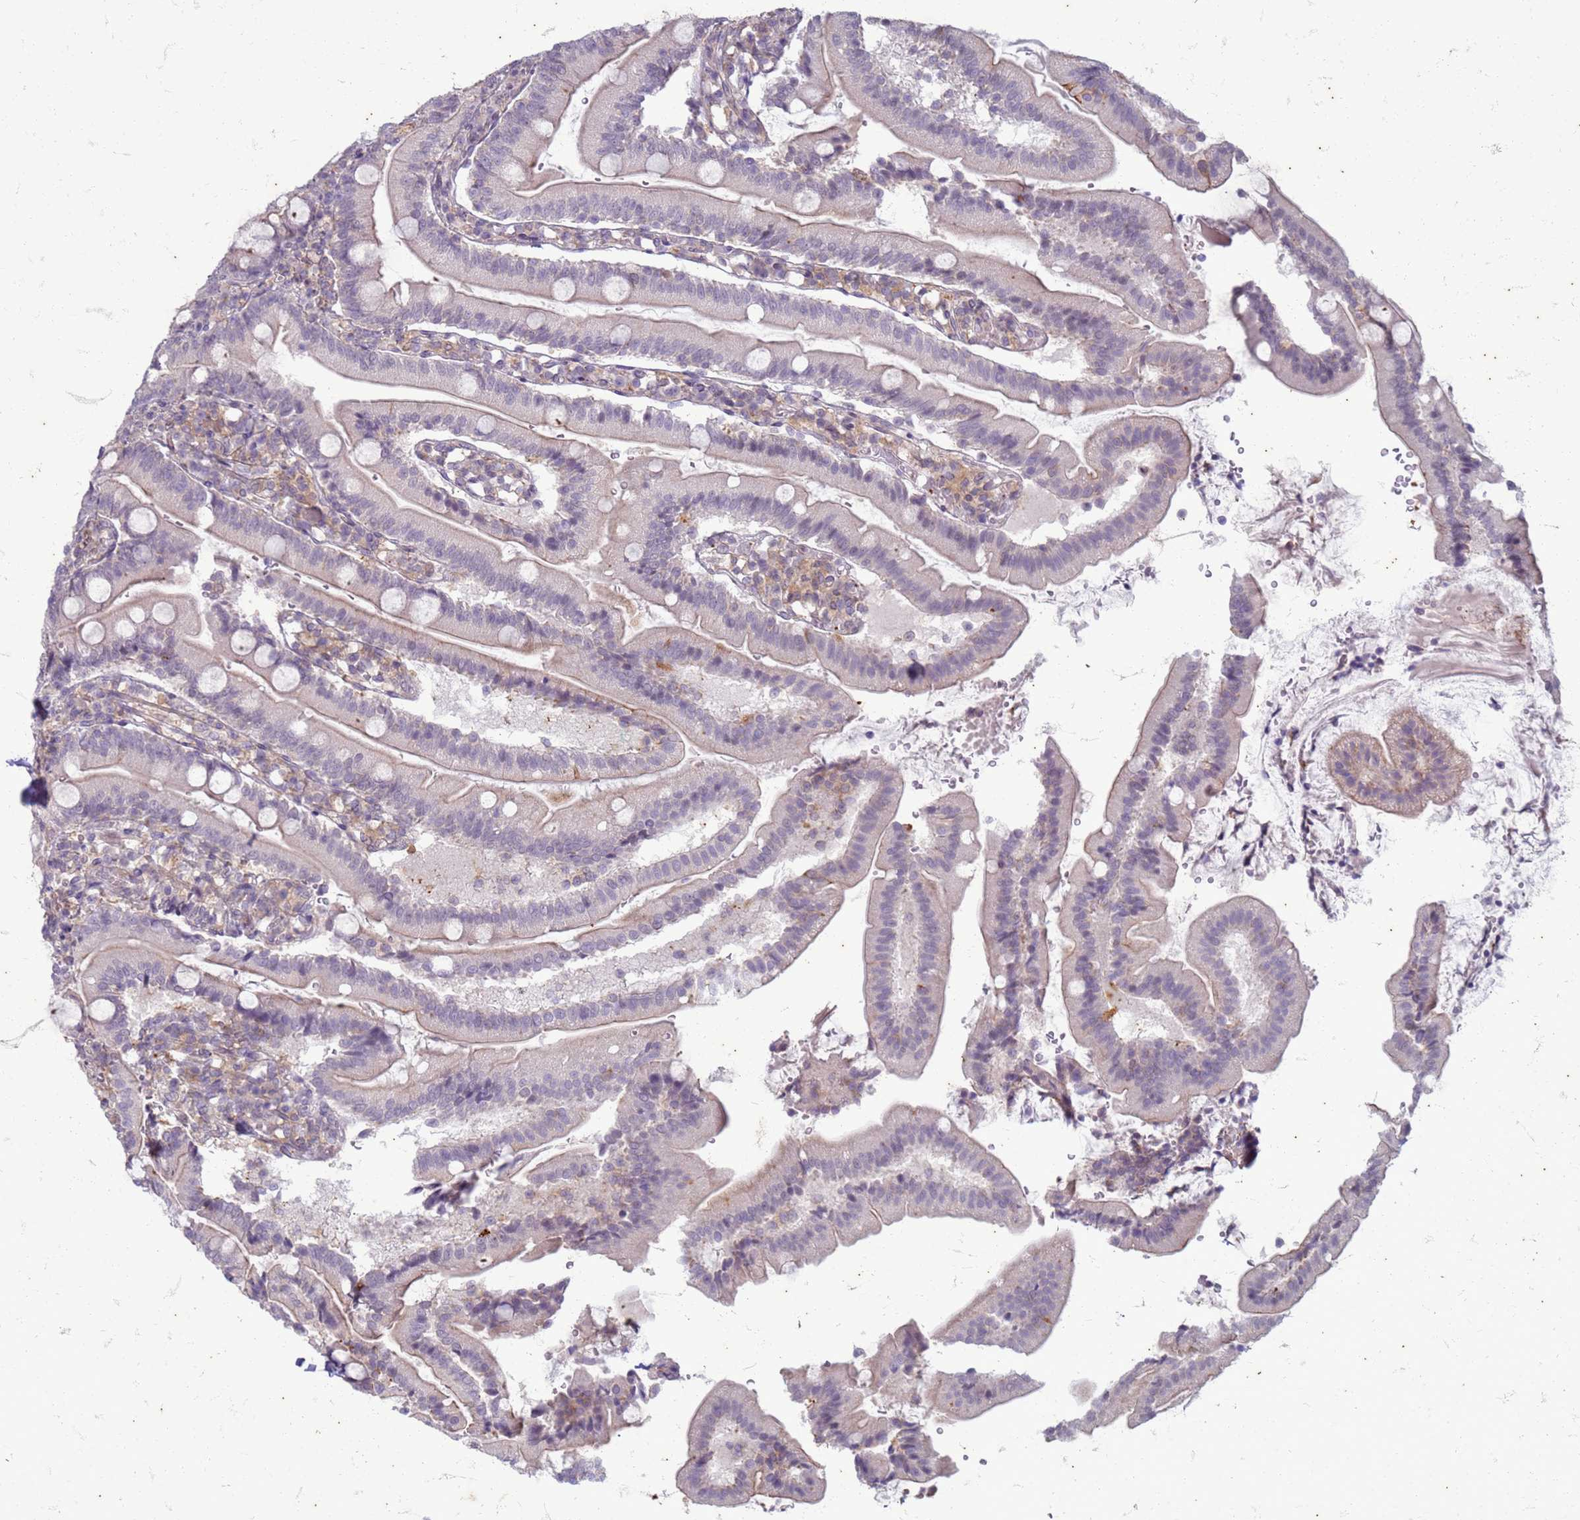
{"staining": {"intensity": "negative", "quantity": "none", "location": "none"}, "tissue": "duodenum", "cell_type": "Glandular cells", "image_type": "normal", "snomed": [{"axis": "morphology", "description": "Normal tissue, NOS"}, {"axis": "topography", "description": "Duodenum"}], "caption": "IHC photomicrograph of benign human duodenum stained for a protein (brown), which demonstrates no positivity in glandular cells.", "gene": "SLC15A3", "patient": {"sex": "female", "age": 67}}